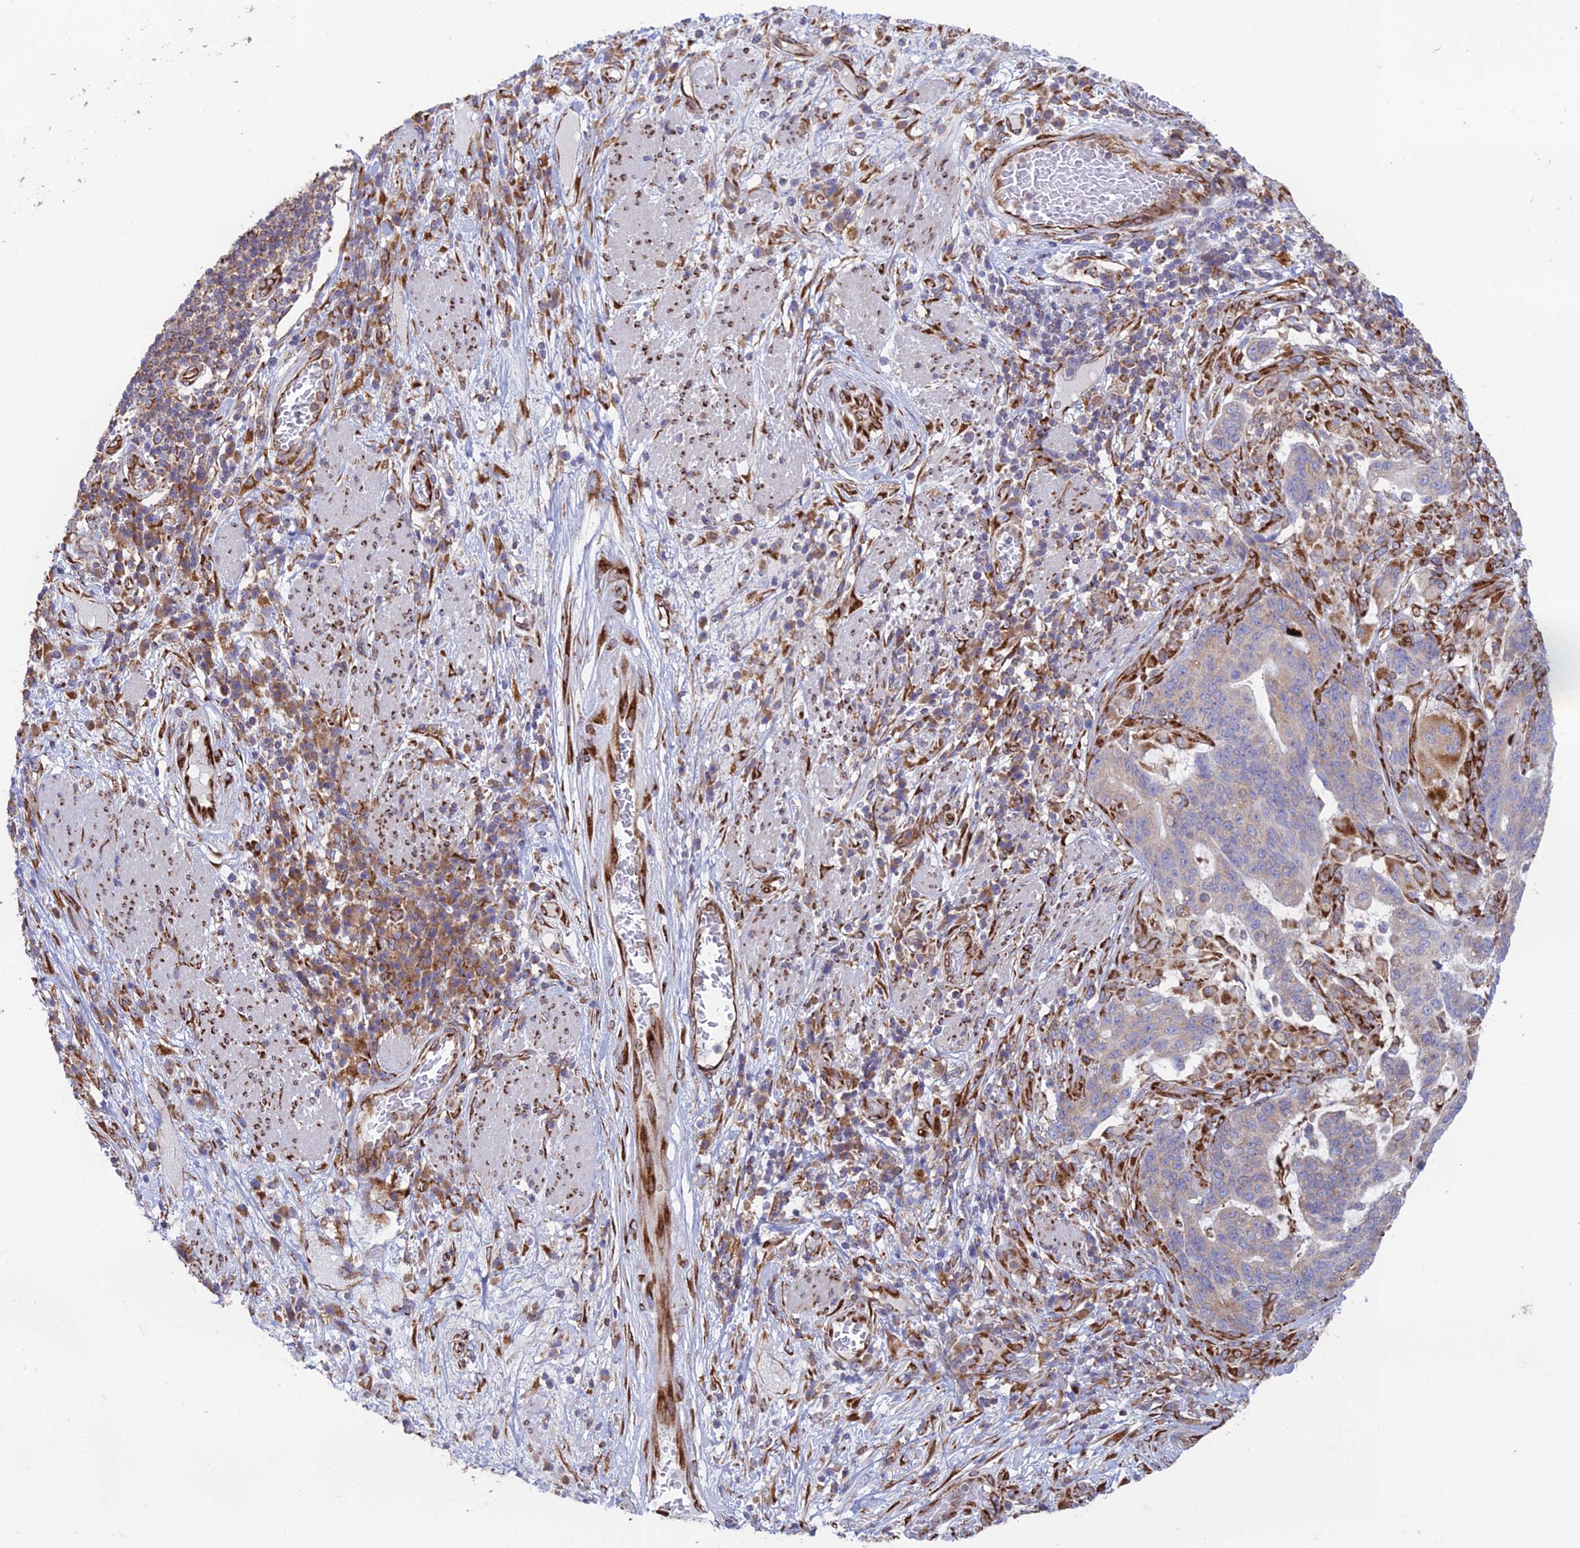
{"staining": {"intensity": "weak", "quantity": "25%-75%", "location": "cytoplasmic/membranous"}, "tissue": "stomach cancer", "cell_type": "Tumor cells", "image_type": "cancer", "snomed": [{"axis": "morphology", "description": "Normal tissue, NOS"}, {"axis": "morphology", "description": "Adenocarcinoma, NOS"}, {"axis": "topography", "description": "Stomach"}], "caption": "Protein expression analysis of stomach cancer (adenocarcinoma) displays weak cytoplasmic/membranous staining in approximately 25%-75% of tumor cells.", "gene": "CCDC69", "patient": {"sex": "female", "age": 64}}